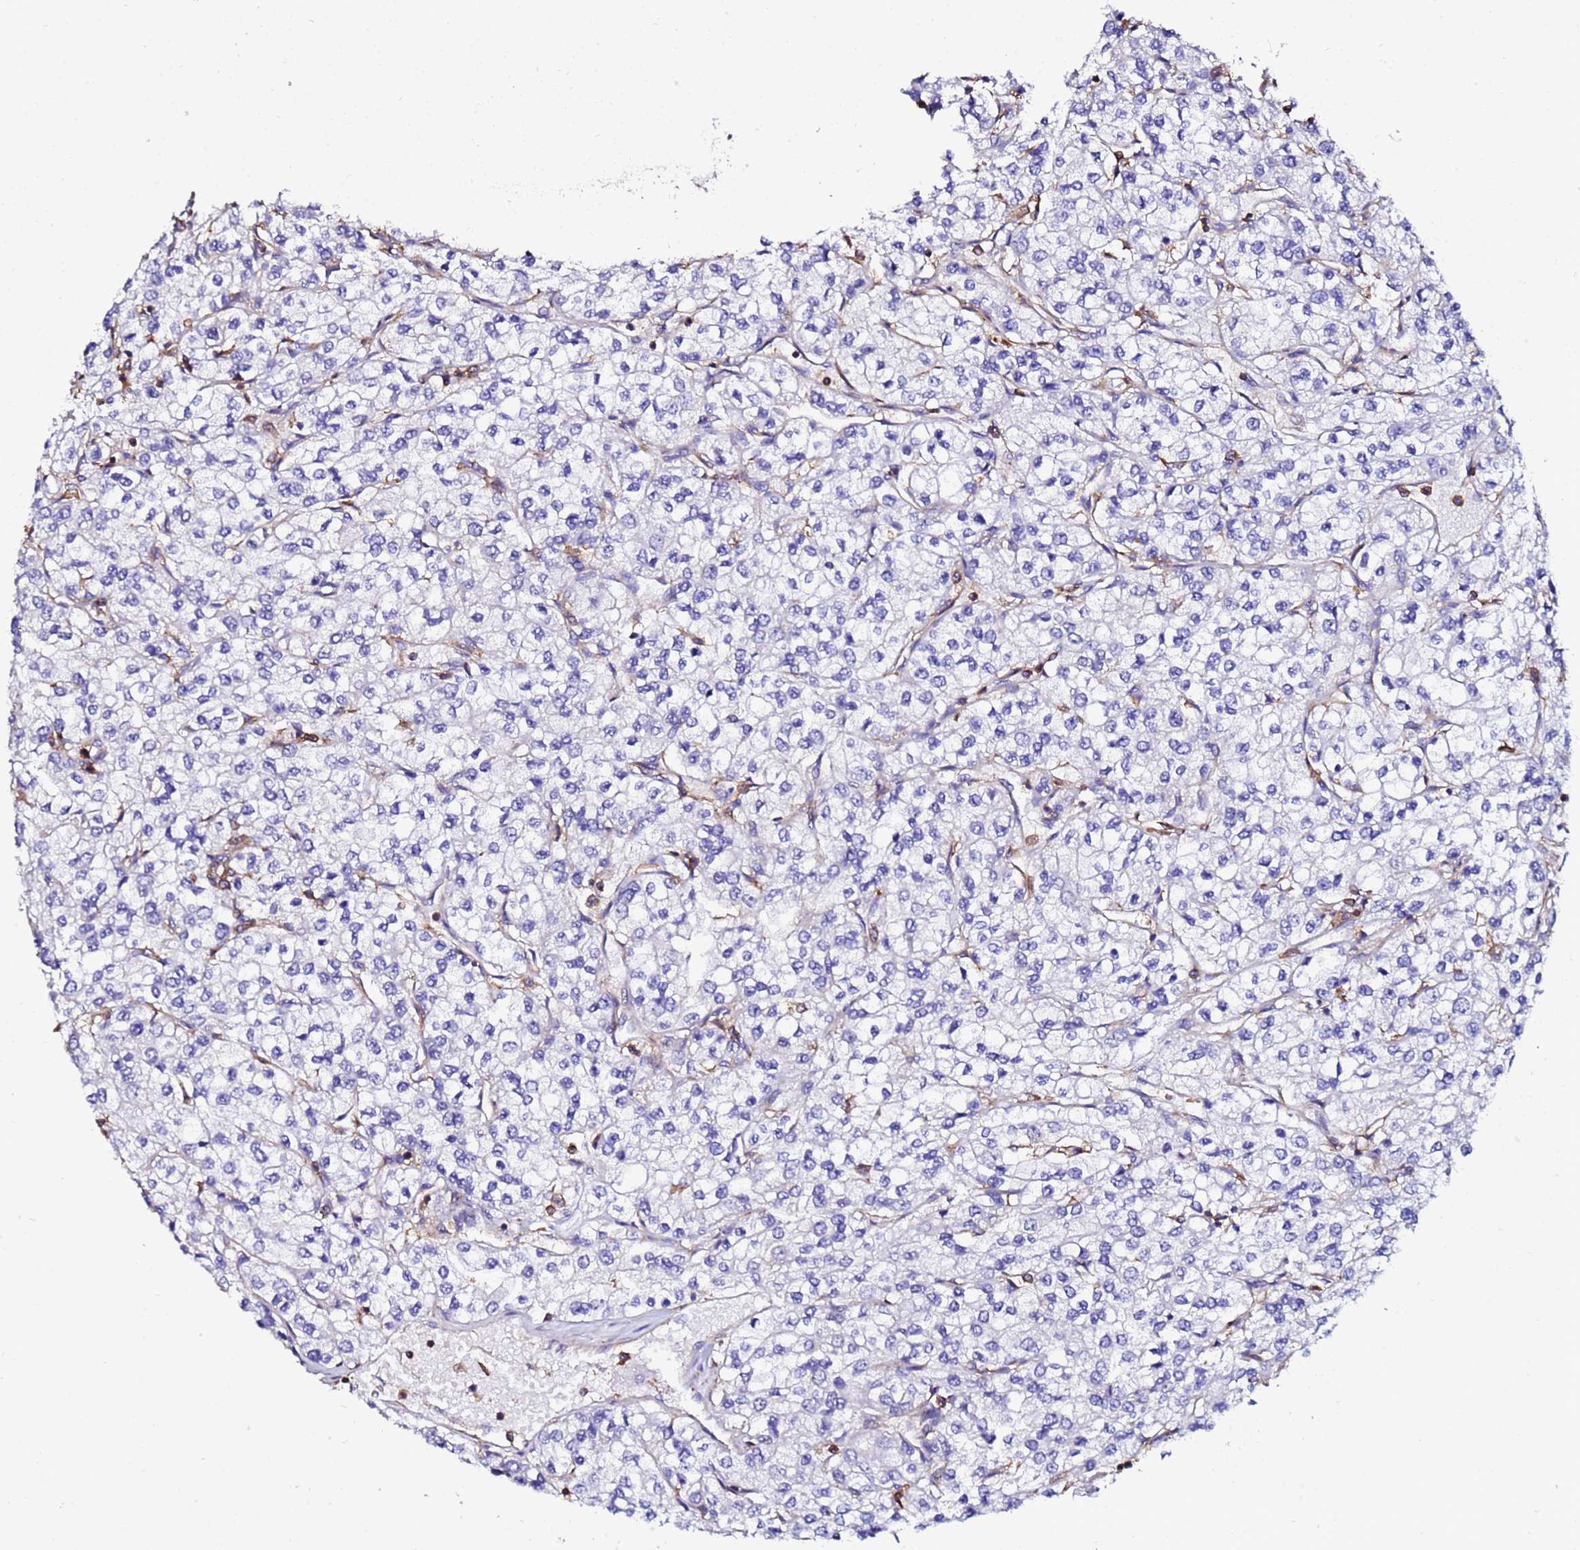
{"staining": {"intensity": "negative", "quantity": "none", "location": "none"}, "tissue": "renal cancer", "cell_type": "Tumor cells", "image_type": "cancer", "snomed": [{"axis": "morphology", "description": "Adenocarcinoma, NOS"}, {"axis": "topography", "description": "Kidney"}], "caption": "High power microscopy histopathology image of an immunohistochemistry photomicrograph of renal cancer (adenocarcinoma), revealing no significant positivity in tumor cells.", "gene": "ACTB", "patient": {"sex": "male", "age": 80}}